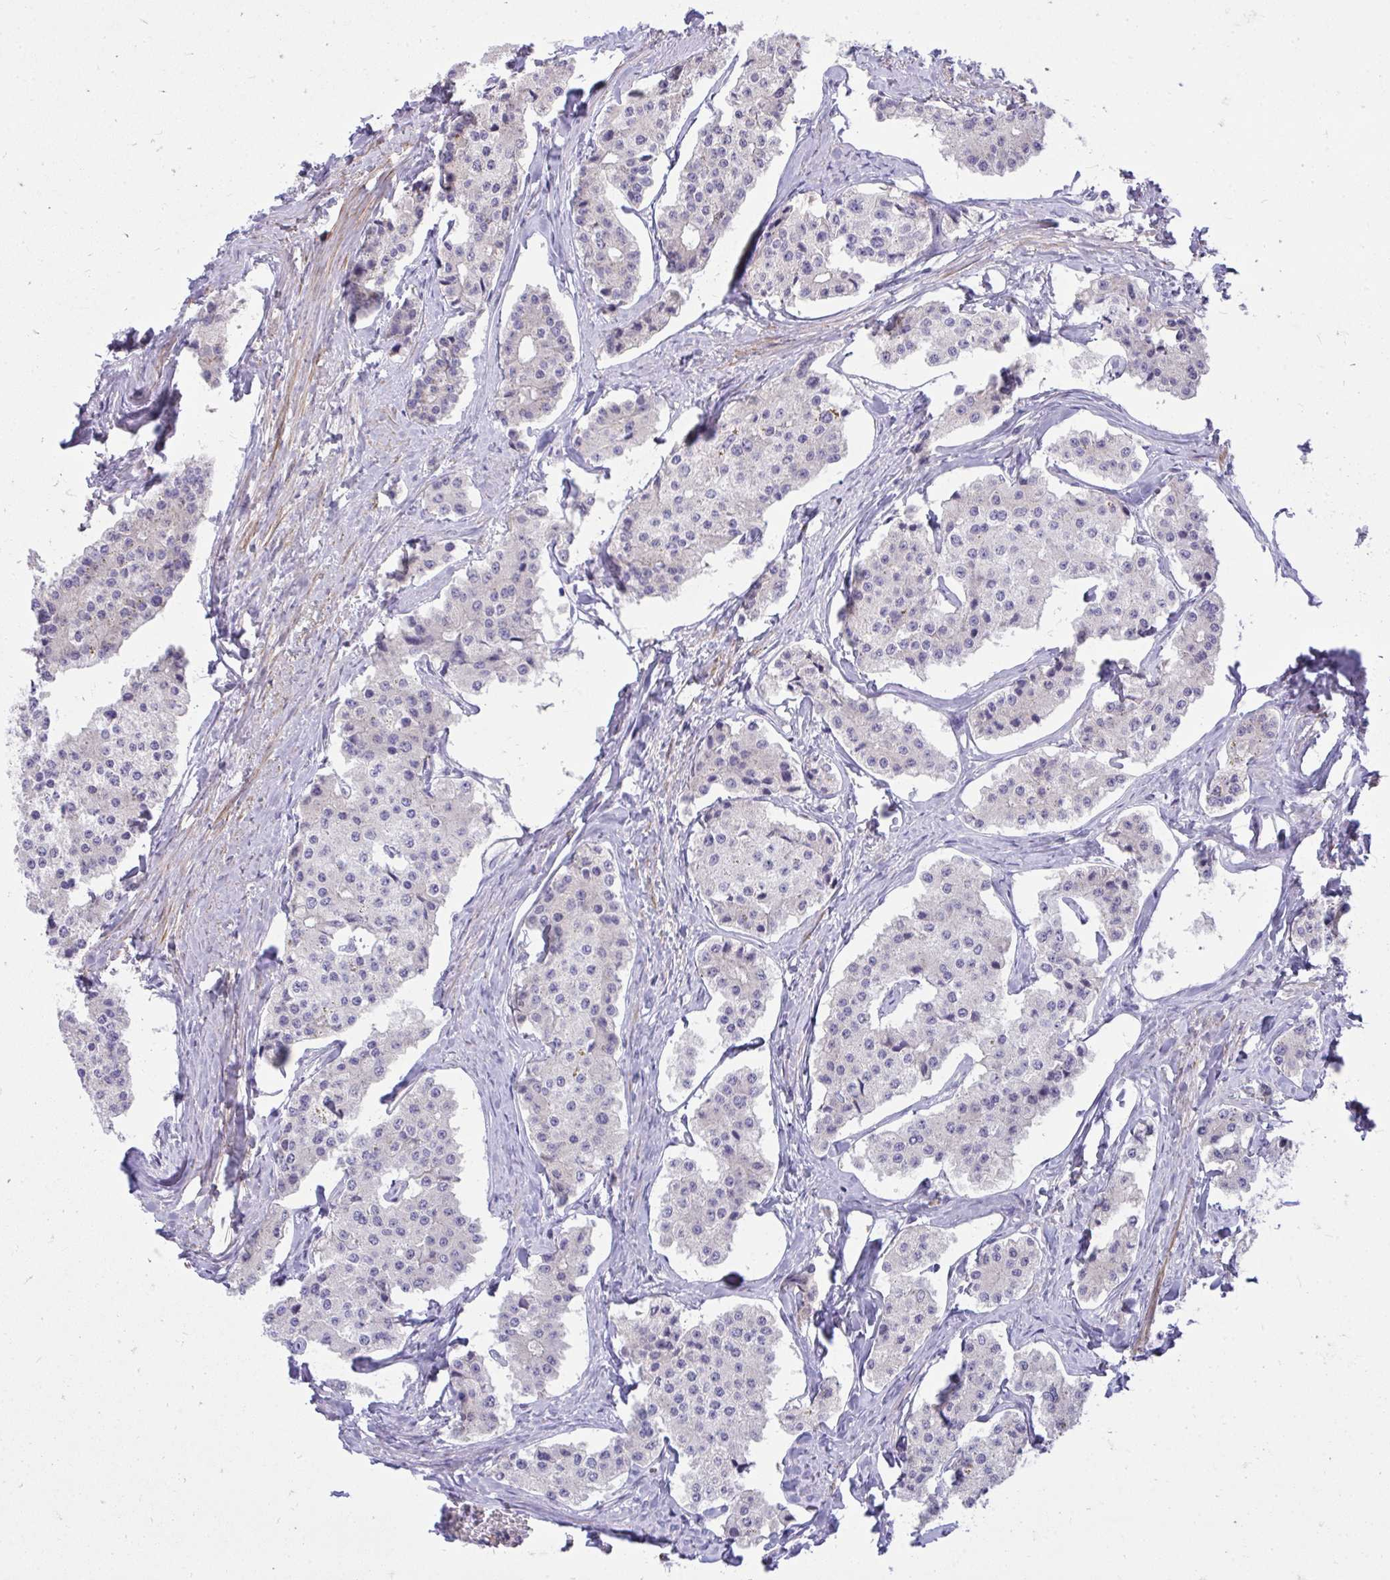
{"staining": {"intensity": "negative", "quantity": "none", "location": "none"}, "tissue": "carcinoid", "cell_type": "Tumor cells", "image_type": "cancer", "snomed": [{"axis": "morphology", "description": "Carcinoid, malignant, NOS"}, {"axis": "topography", "description": "Small intestine"}], "caption": "Carcinoid was stained to show a protein in brown. There is no significant positivity in tumor cells.", "gene": "PIGZ", "patient": {"sex": "female", "age": 65}}